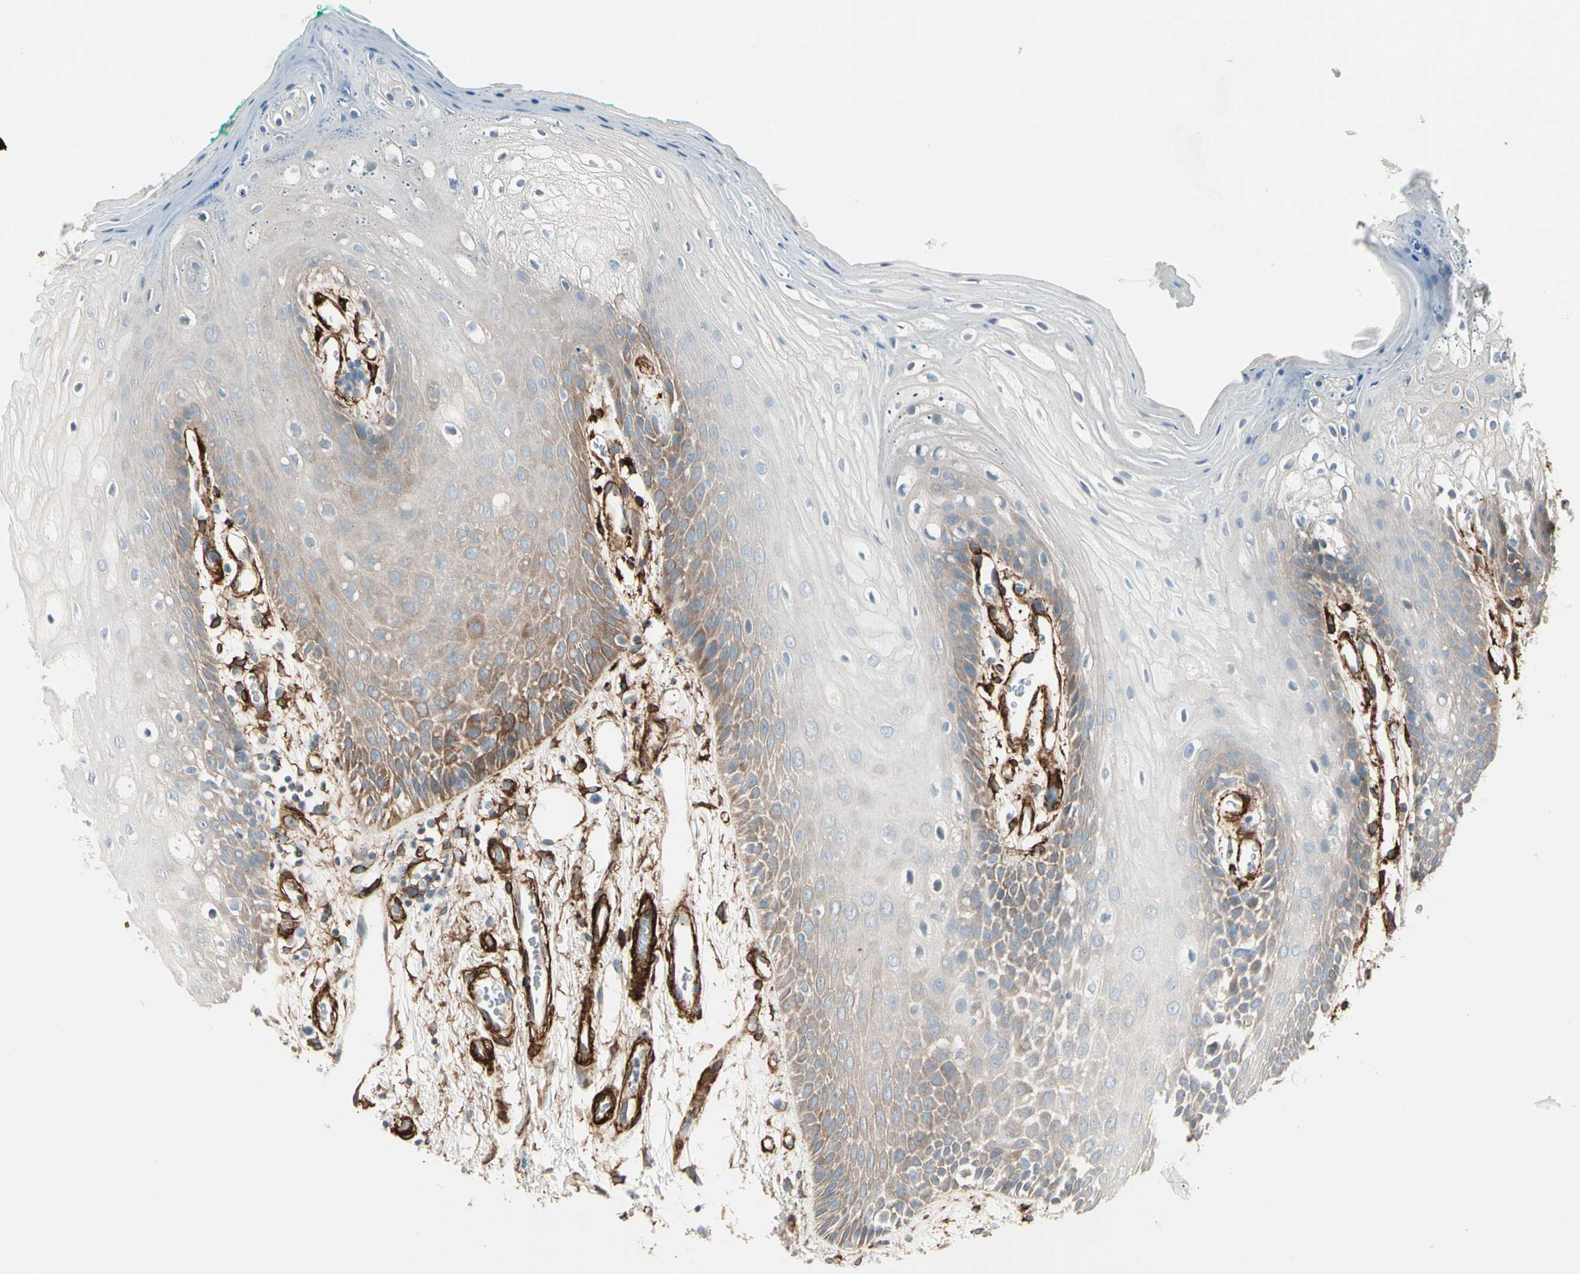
{"staining": {"intensity": "moderate", "quantity": "<25%", "location": "cytoplasmic/membranous"}, "tissue": "oral mucosa", "cell_type": "Squamous epithelial cells", "image_type": "normal", "snomed": [{"axis": "morphology", "description": "Normal tissue, NOS"}, {"axis": "morphology", "description": "Squamous cell carcinoma, NOS"}, {"axis": "topography", "description": "Skeletal muscle"}, {"axis": "topography", "description": "Oral tissue"}, {"axis": "topography", "description": "Head-Neck"}], "caption": "Immunohistochemistry (DAB (3,3'-diaminobenzidine)) staining of normal oral mucosa reveals moderate cytoplasmic/membranous protein expression in approximately <25% of squamous epithelial cells. (DAB IHC, brown staining for protein, blue staining for nuclei).", "gene": "CALD1", "patient": {"sex": "female", "age": 84}}